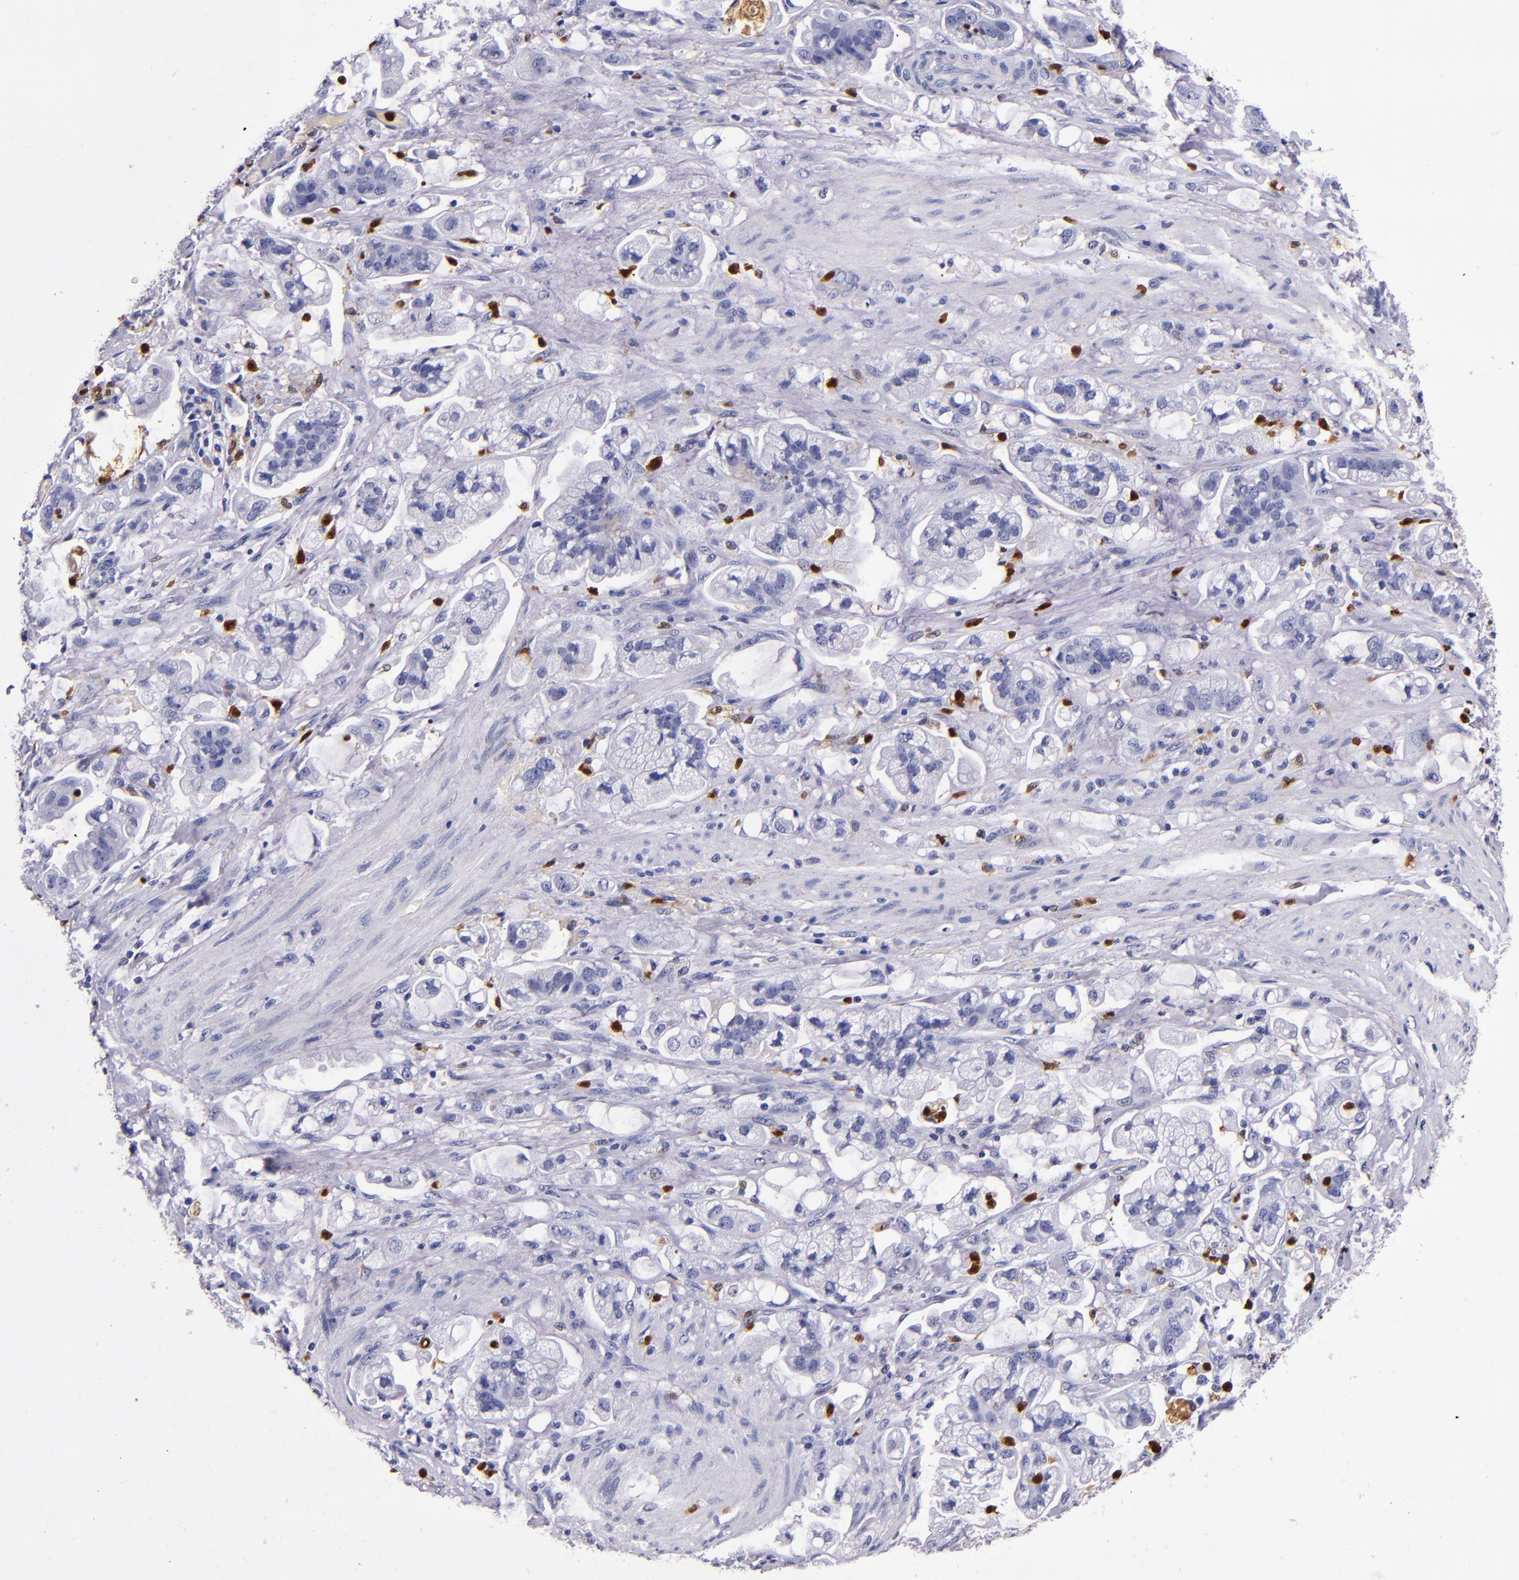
{"staining": {"intensity": "negative", "quantity": "none", "location": "none"}, "tissue": "stomach cancer", "cell_type": "Tumor cells", "image_type": "cancer", "snomed": [{"axis": "morphology", "description": "Adenocarcinoma, NOS"}, {"axis": "topography", "description": "Stomach"}], "caption": "Protein analysis of stomach cancer (adenocarcinoma) exhibits no significant staining in tumor cells.", "gene": "S100A8", "patient": {"sex": "male", "age": 62}}